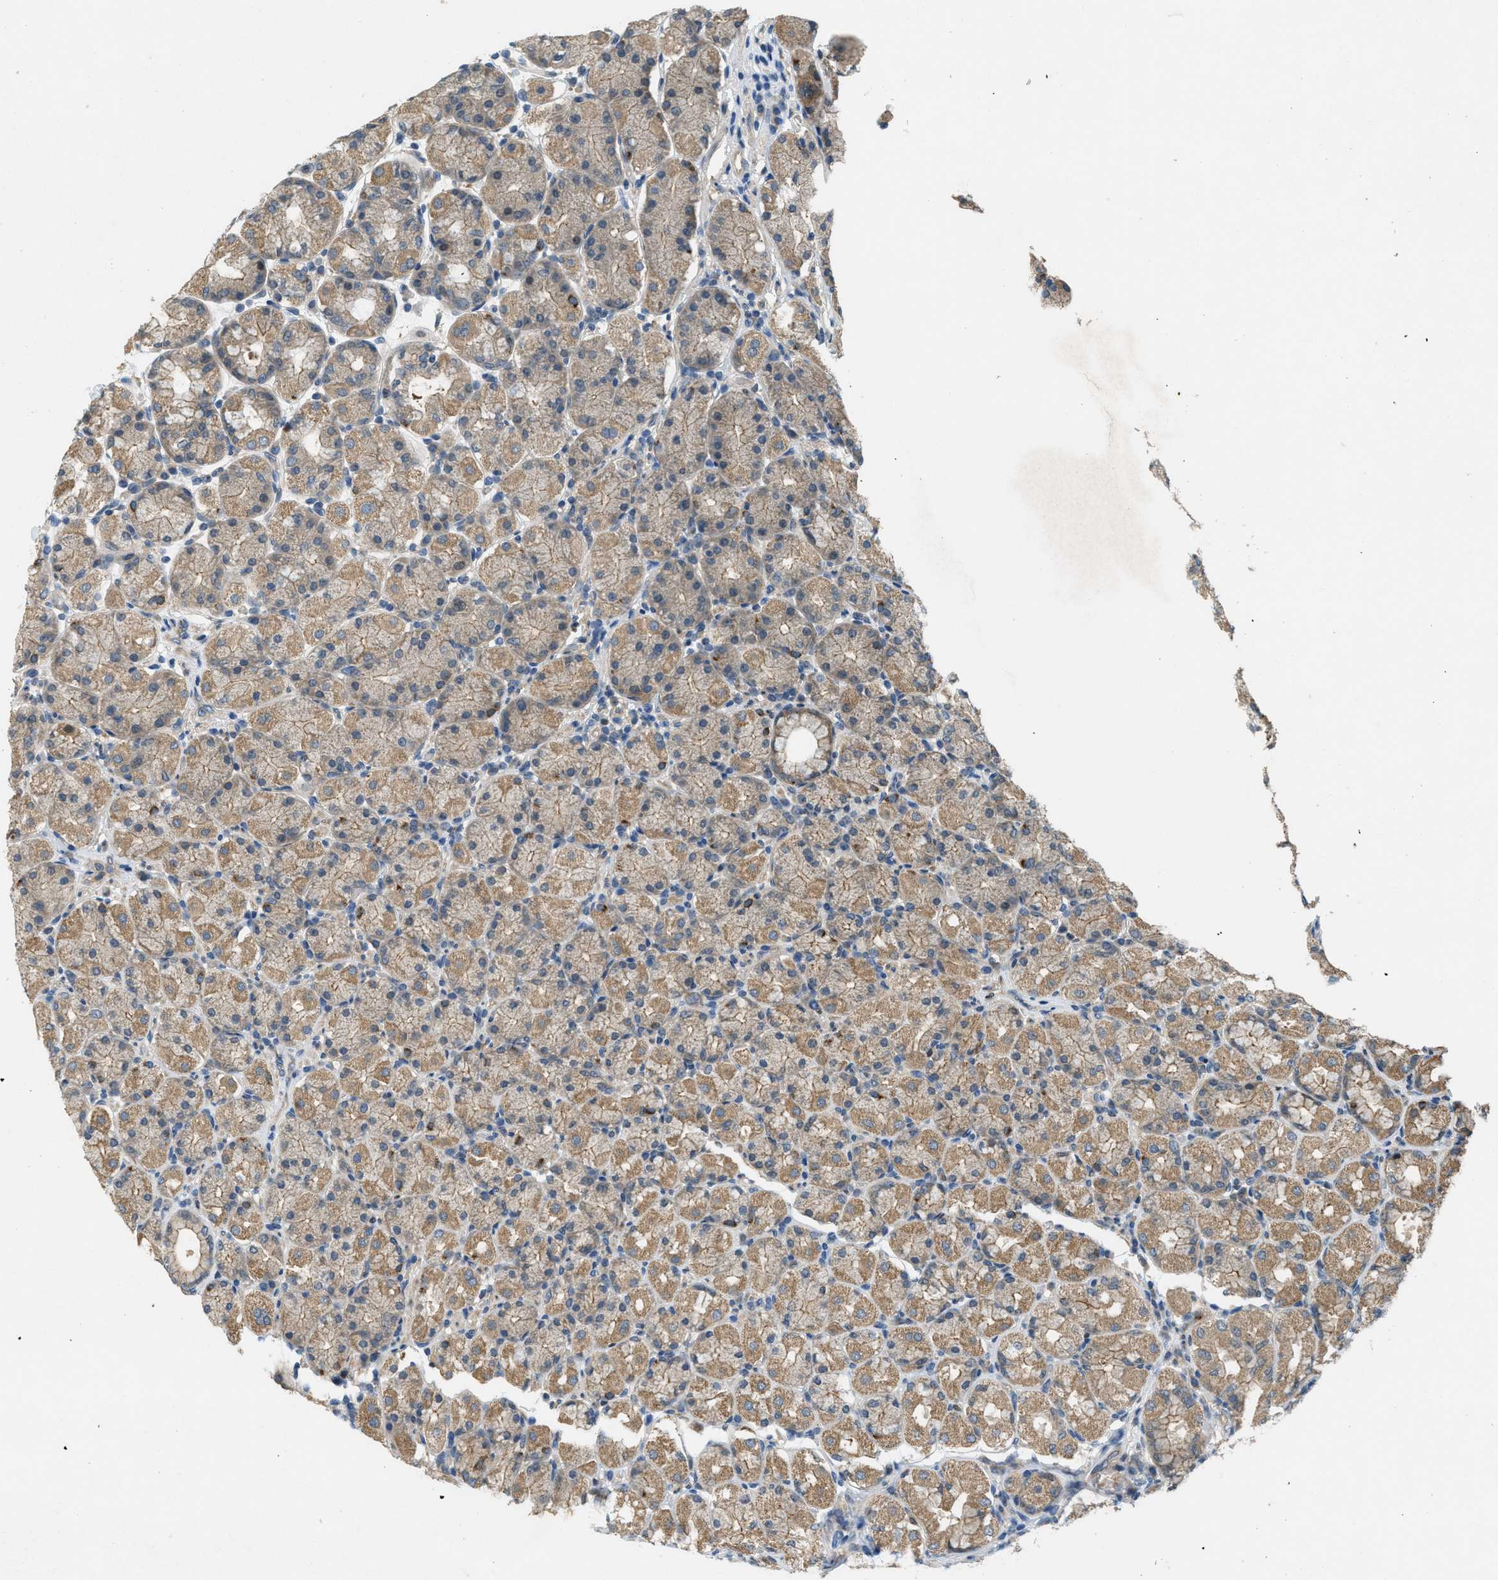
{"staining": {"intensity": "moderate", "quantity": "25%-75%", "location": "cytoplasmic/membranous"}, "tissue": "stomach", "cell_type": "Glandular cells", "image_type": "normal", "snomed": [{"axis": "morphology", "description": "Normal tissue, NOS"}, {"axis": "topography", "description": "Stomach, upper"}], "caption": "Unremarkable stomach reveals moderate cytoplasmic/membranous staining in approximately 25%-75% of glandular cells Nuclei are stained in blue..", "gene": "ADCY6", "patient": {"sex": "male", "age": 68}}